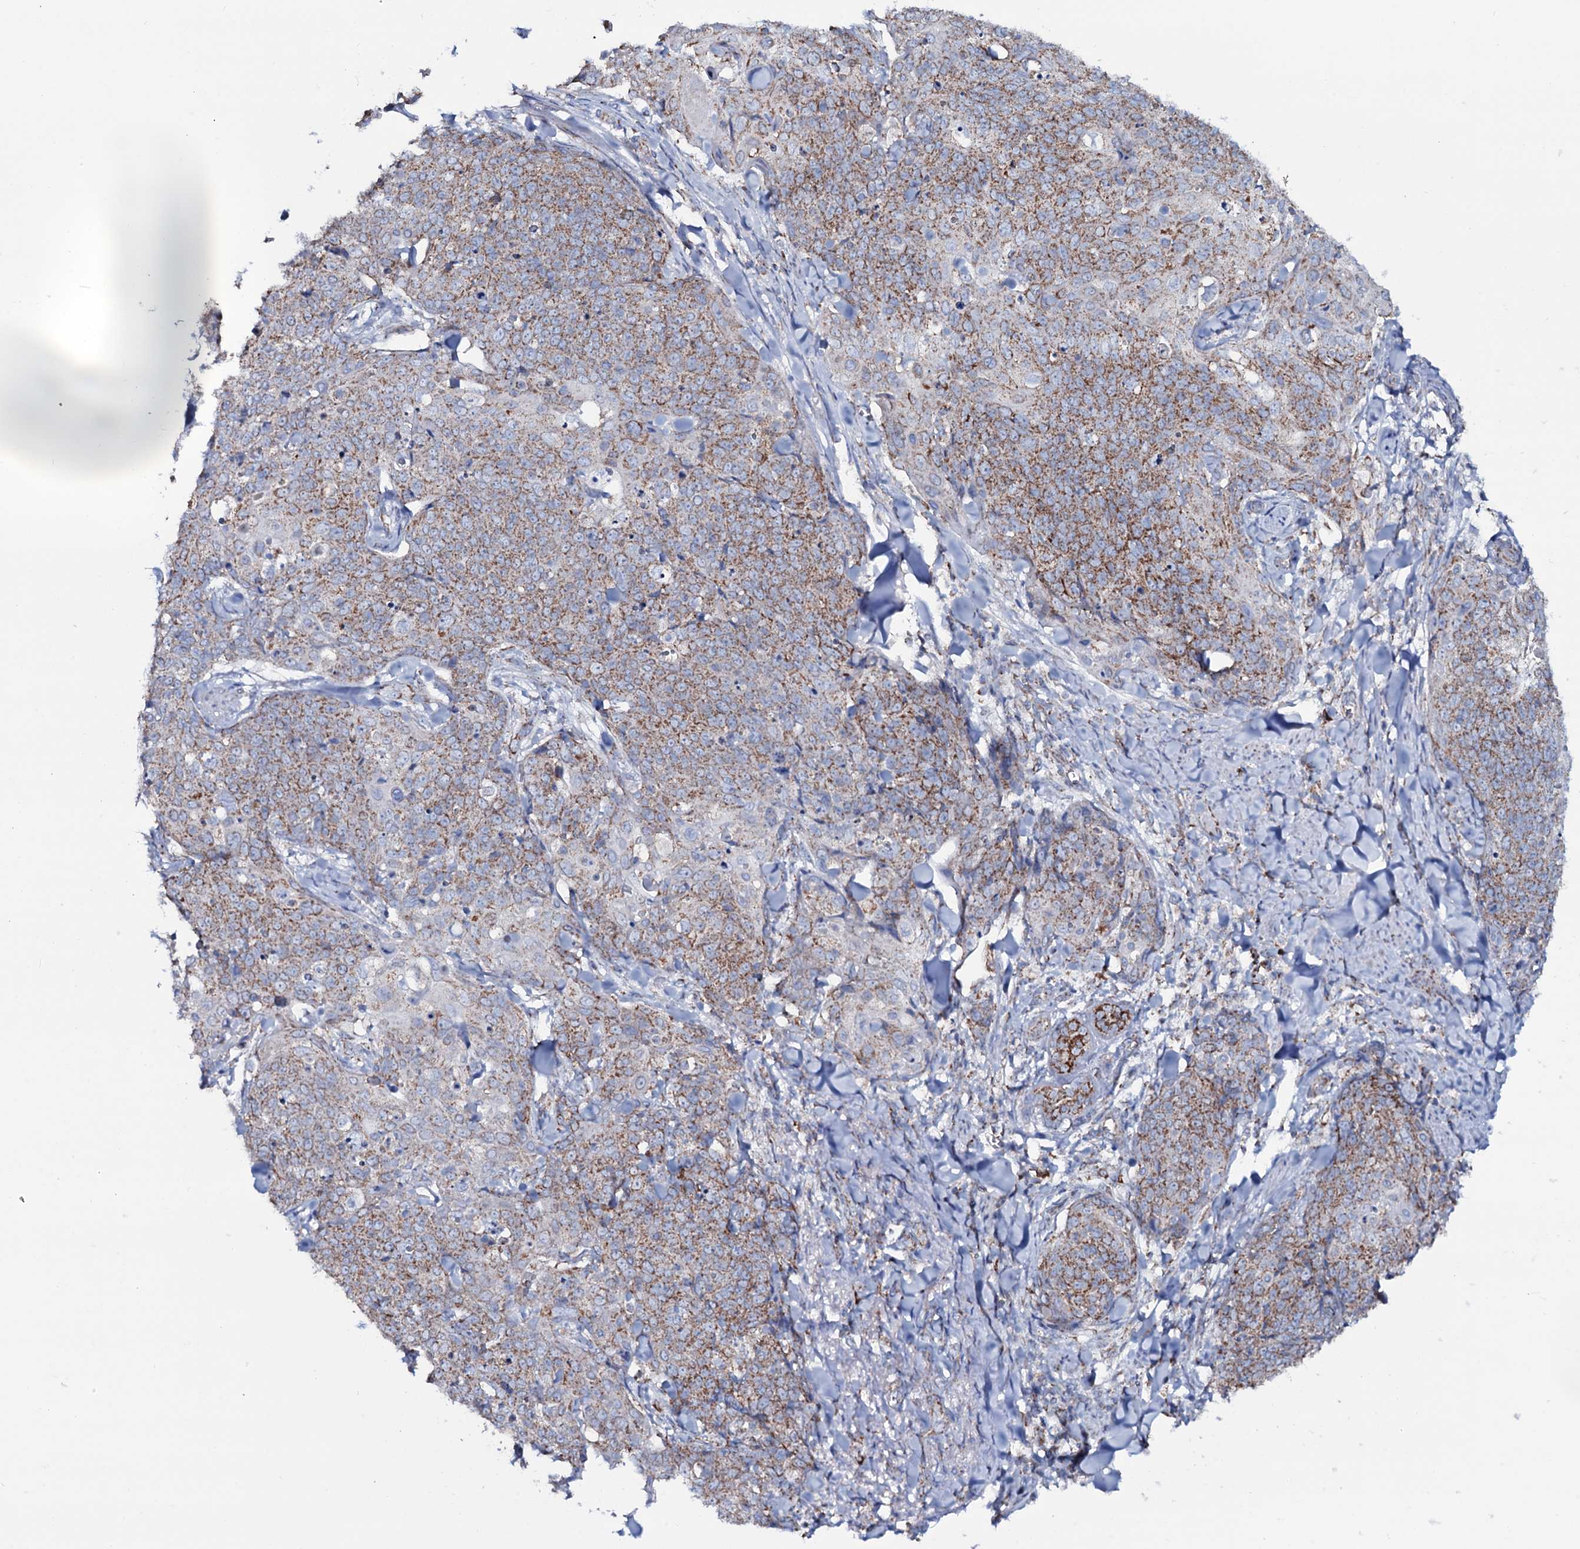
{"staining": {"intensity": "moderate", "quantity": ">75%", "location": "cytoplasmic/membranous"}, "tissue": "skin cancer", "cell_type": "Tumor cells", "image_type": "cancer", "snomed": [{"axis": "morphology", "description": "Squamous cell carcinoma, NOS"}, {"axis": "topography", "description": "Skin"}, {"axis": "topography", "description": "Vulva"}], "caption": "IHC of skin cancer (squamous cell carcinoma) exhibits medium levels of moderate cytoplasmic/membranous expression in approximately >75% of tumor cells.", "gene": "MRPS35", "patient": {"sex": "female", "age": 85}}